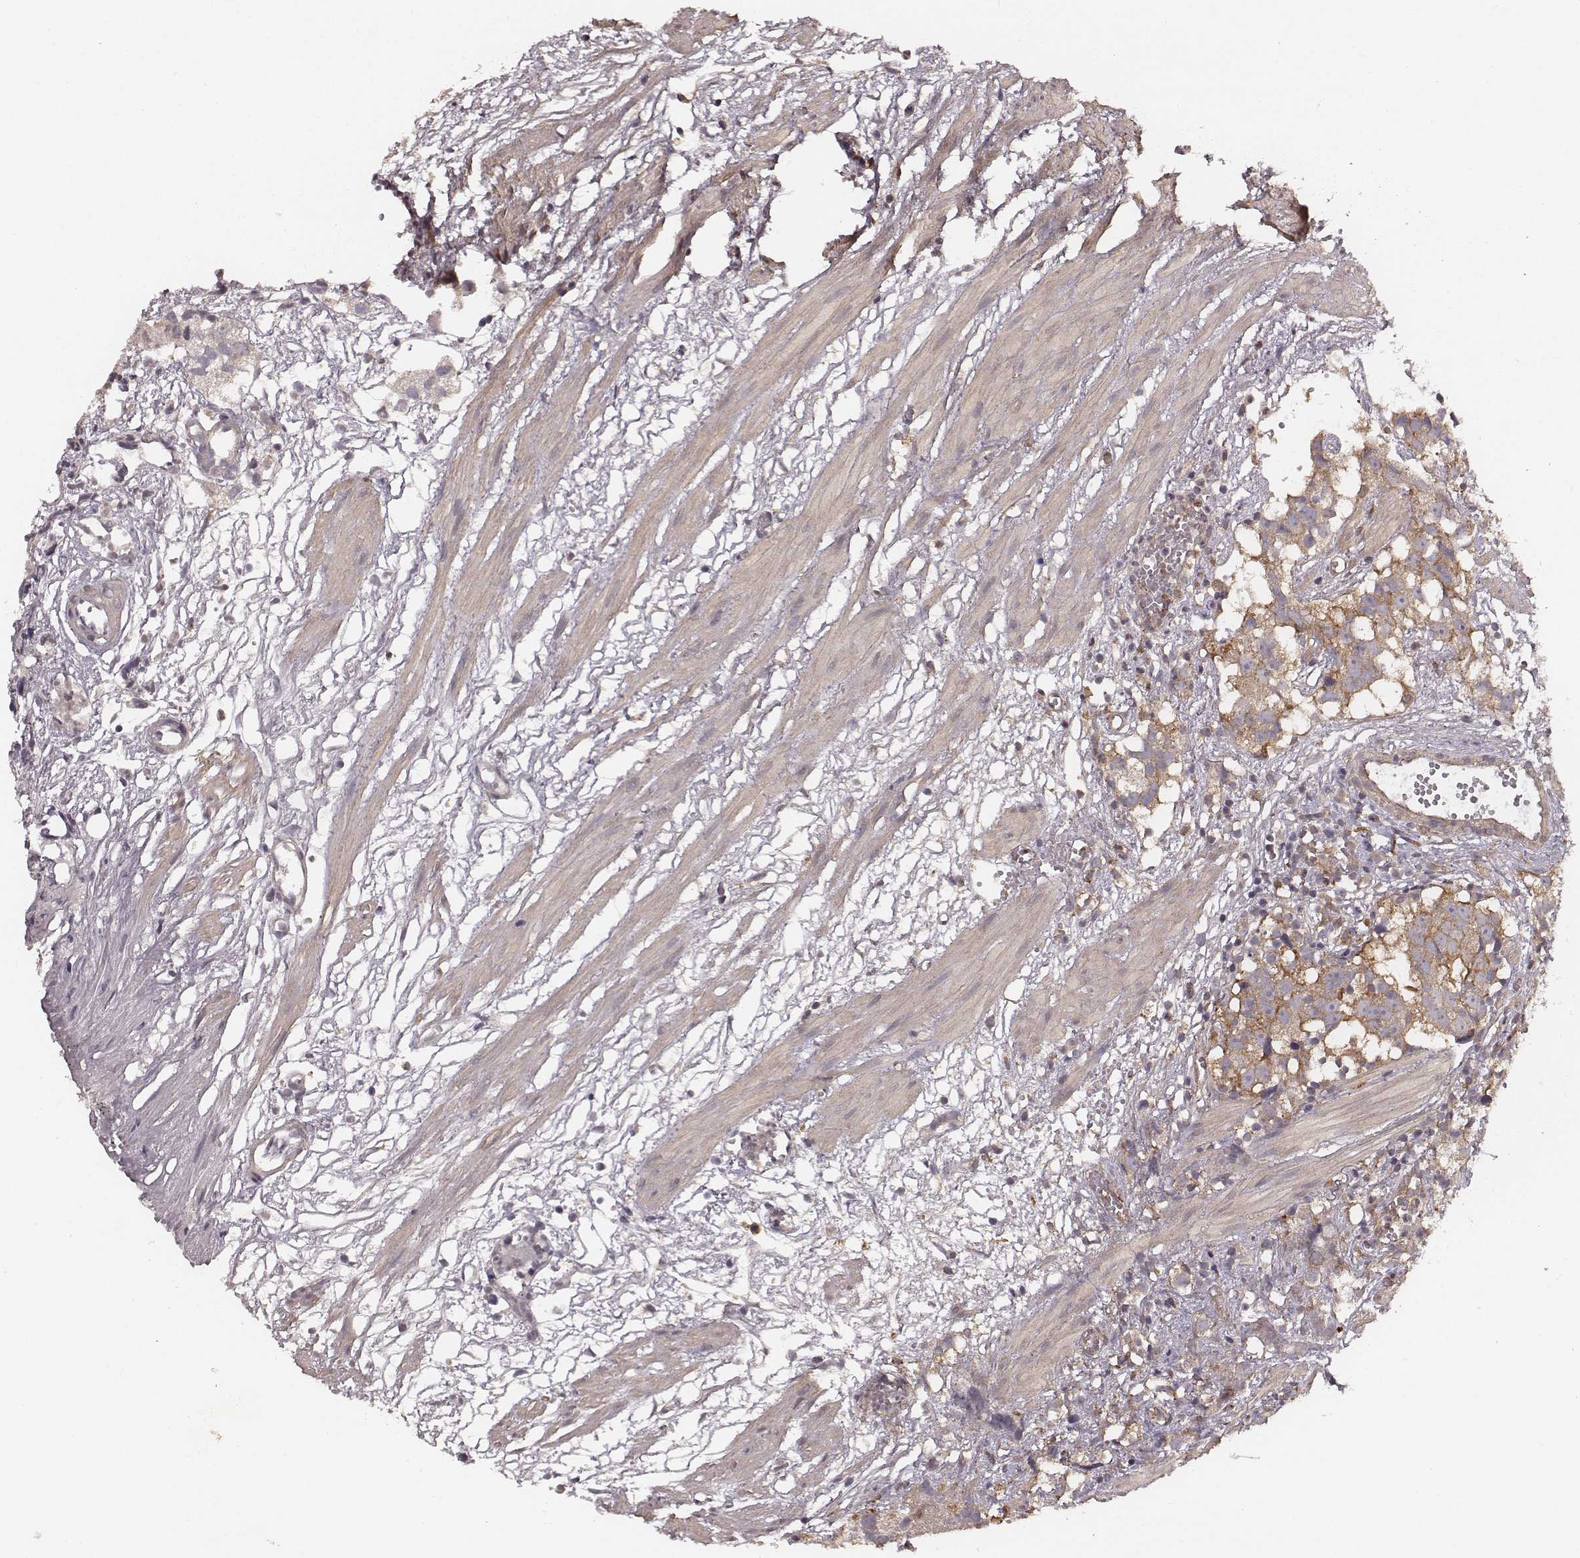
{"staining": {"intensity": "moderate", "quantity": ">75%", "location": "cytoplasmic/membranous"}, "tissue": "prostate cancer", "cell_type": "Tumor cells", "image_type": "cancer", "snomed": [{"axis": "morphology", "description": "Adenocarcinoma, High grade"}, {"axis": "topography", "description": "Prostate"}], "caption": "Prostate adenocarcinoma (high-grade) was stained to show a protein in brown. There is medium levels of moderate cytoplasmic/membranous staining in about >75% of tumor cells.", "gene": "VPS26A", "patient": {"sex": "male", "age": 68}}